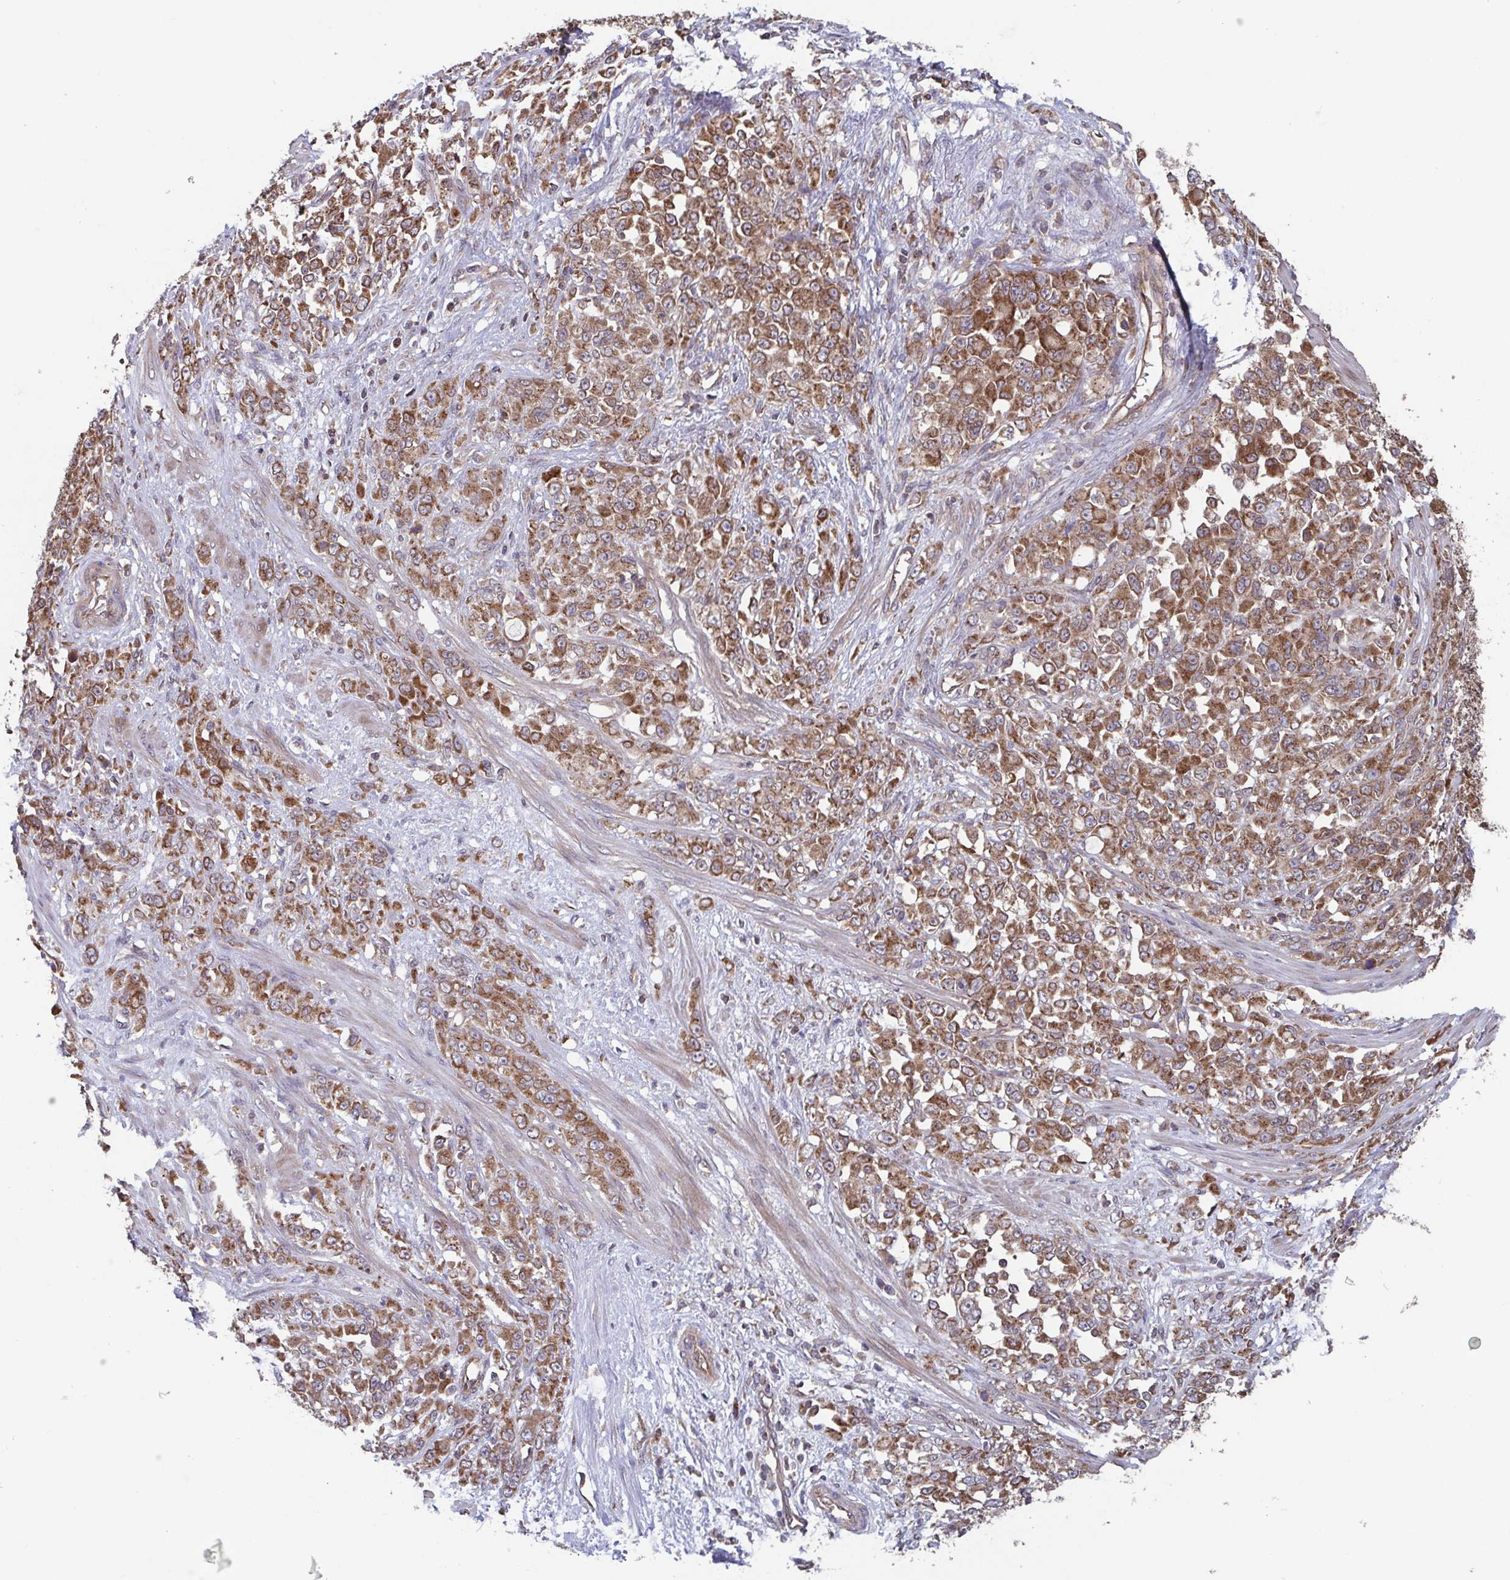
{"staining": {"intensity": "moderate", "quantity": ">75%", "location": "cytoplasmic/membranous"}, "tissue": "stomach cancer", "cell_type": "Tumor cells", "image_type": "cancer", "snomed": [{"axis": "morphology", "description": "Adenocarcinoma, NOS"}, {"axis": "topography", "description": "Stomach"}], "caption": "Approximately >75% of tumor cells in adenocarcinoma (stomach) show moderate cytoplasmic/membranous protein expression as visualized by brown immunohistochemical staining.", "gene": "COPB1", "patient": {"sex": "female", "age": 76}}